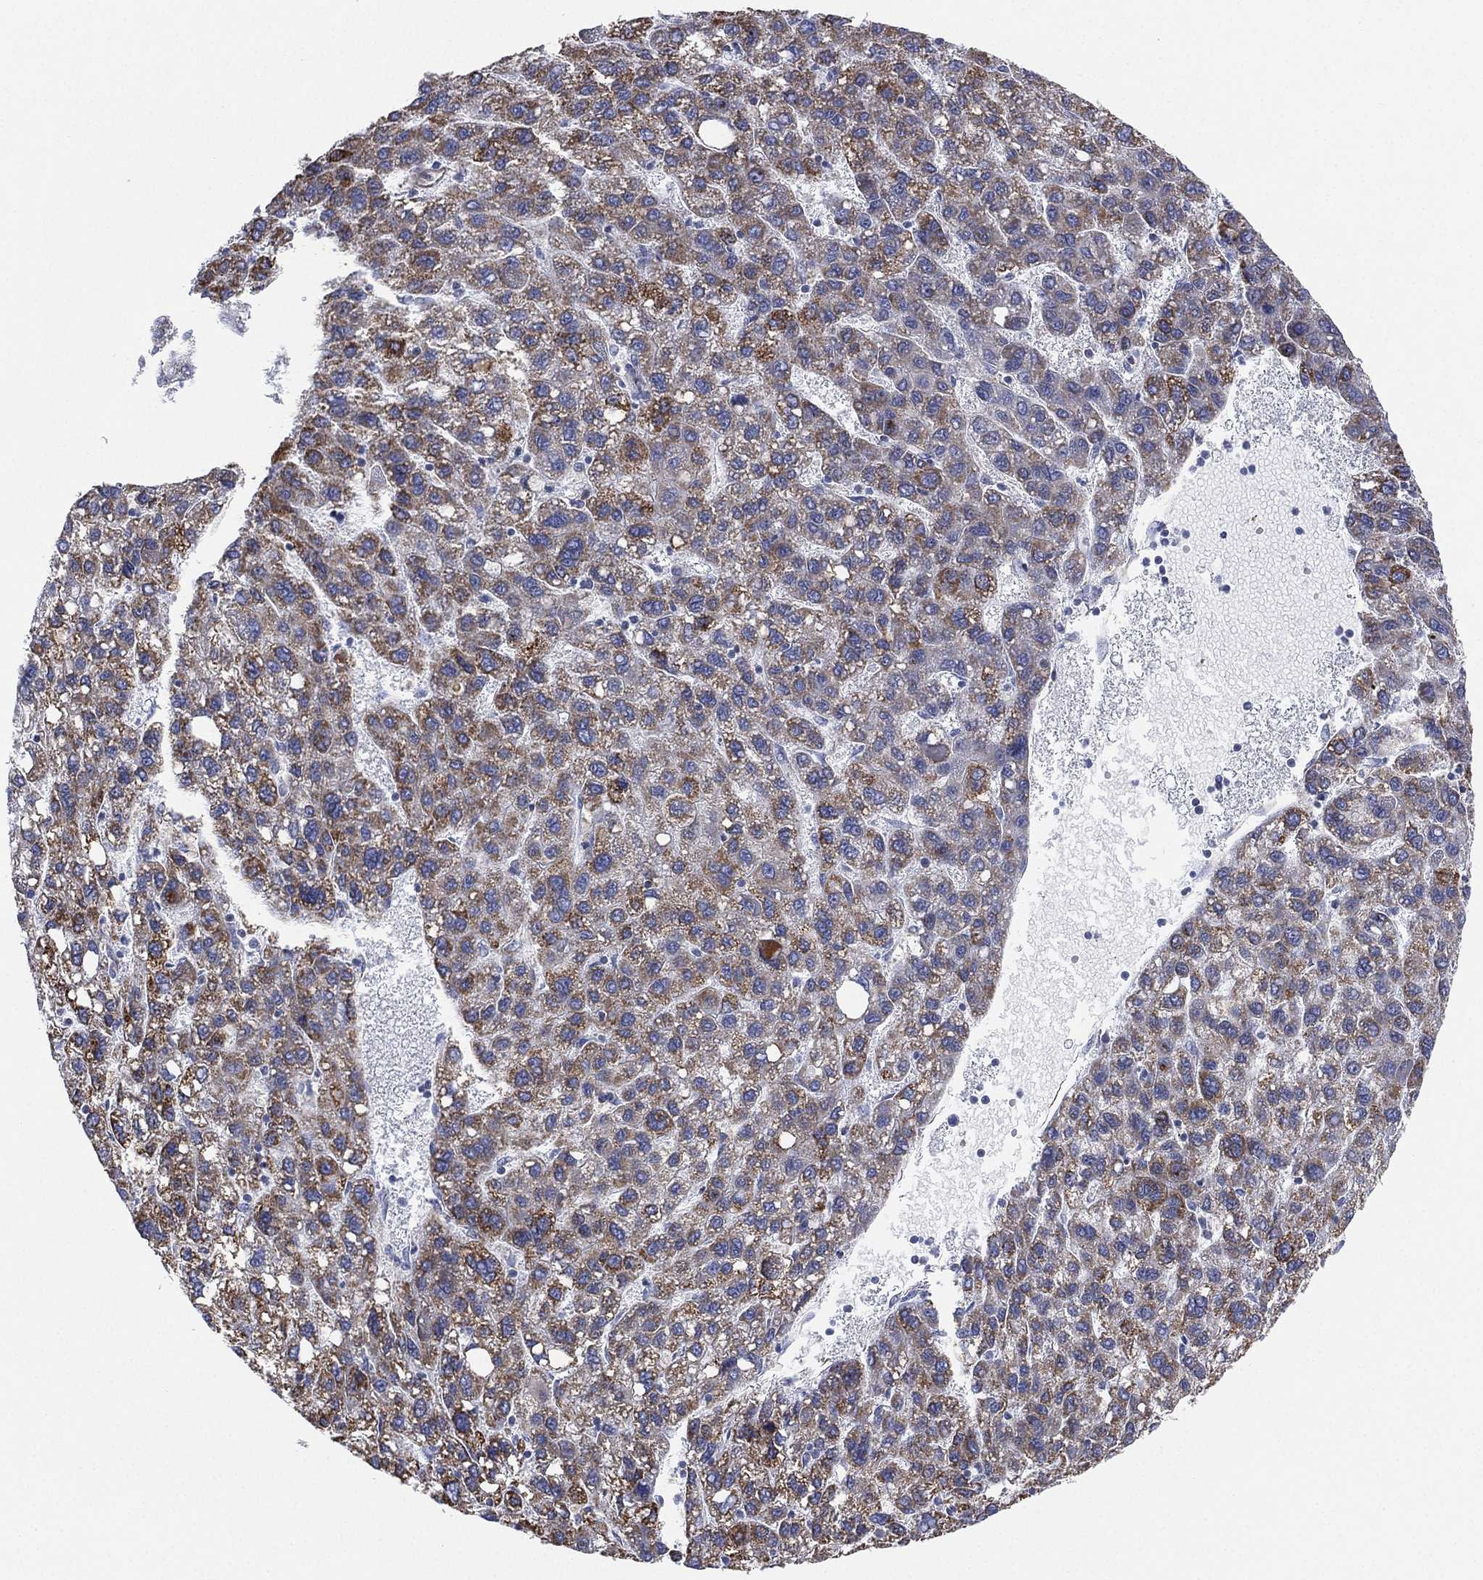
{"staining": {"intensity": "moderate", "quantity": "25%-75%", "location": "cytoplasmic/membranous"}, "tissue": "liver cancer", "cell_type": "Tumor cells", "image_type": "cancer", "snomed": [{"axis": "morphology", "description": "Carcinoma, Hepatocellular, NOS"}, {"axis": "topography", "description": "Liver"}], "caption": "IHC histopathology image of neoplastic tissue: hepatocellular carcinoma (liver) stained using immunohistochemistry (IHC) reveals medium levels of moderate protein expression localized specifically in the cytoplasmic/membranous of tumor cells, appearing as a cytoplasmic/membranous brown color.", "gene": "INA", "patient": {"sex": "female", "age": 82}}